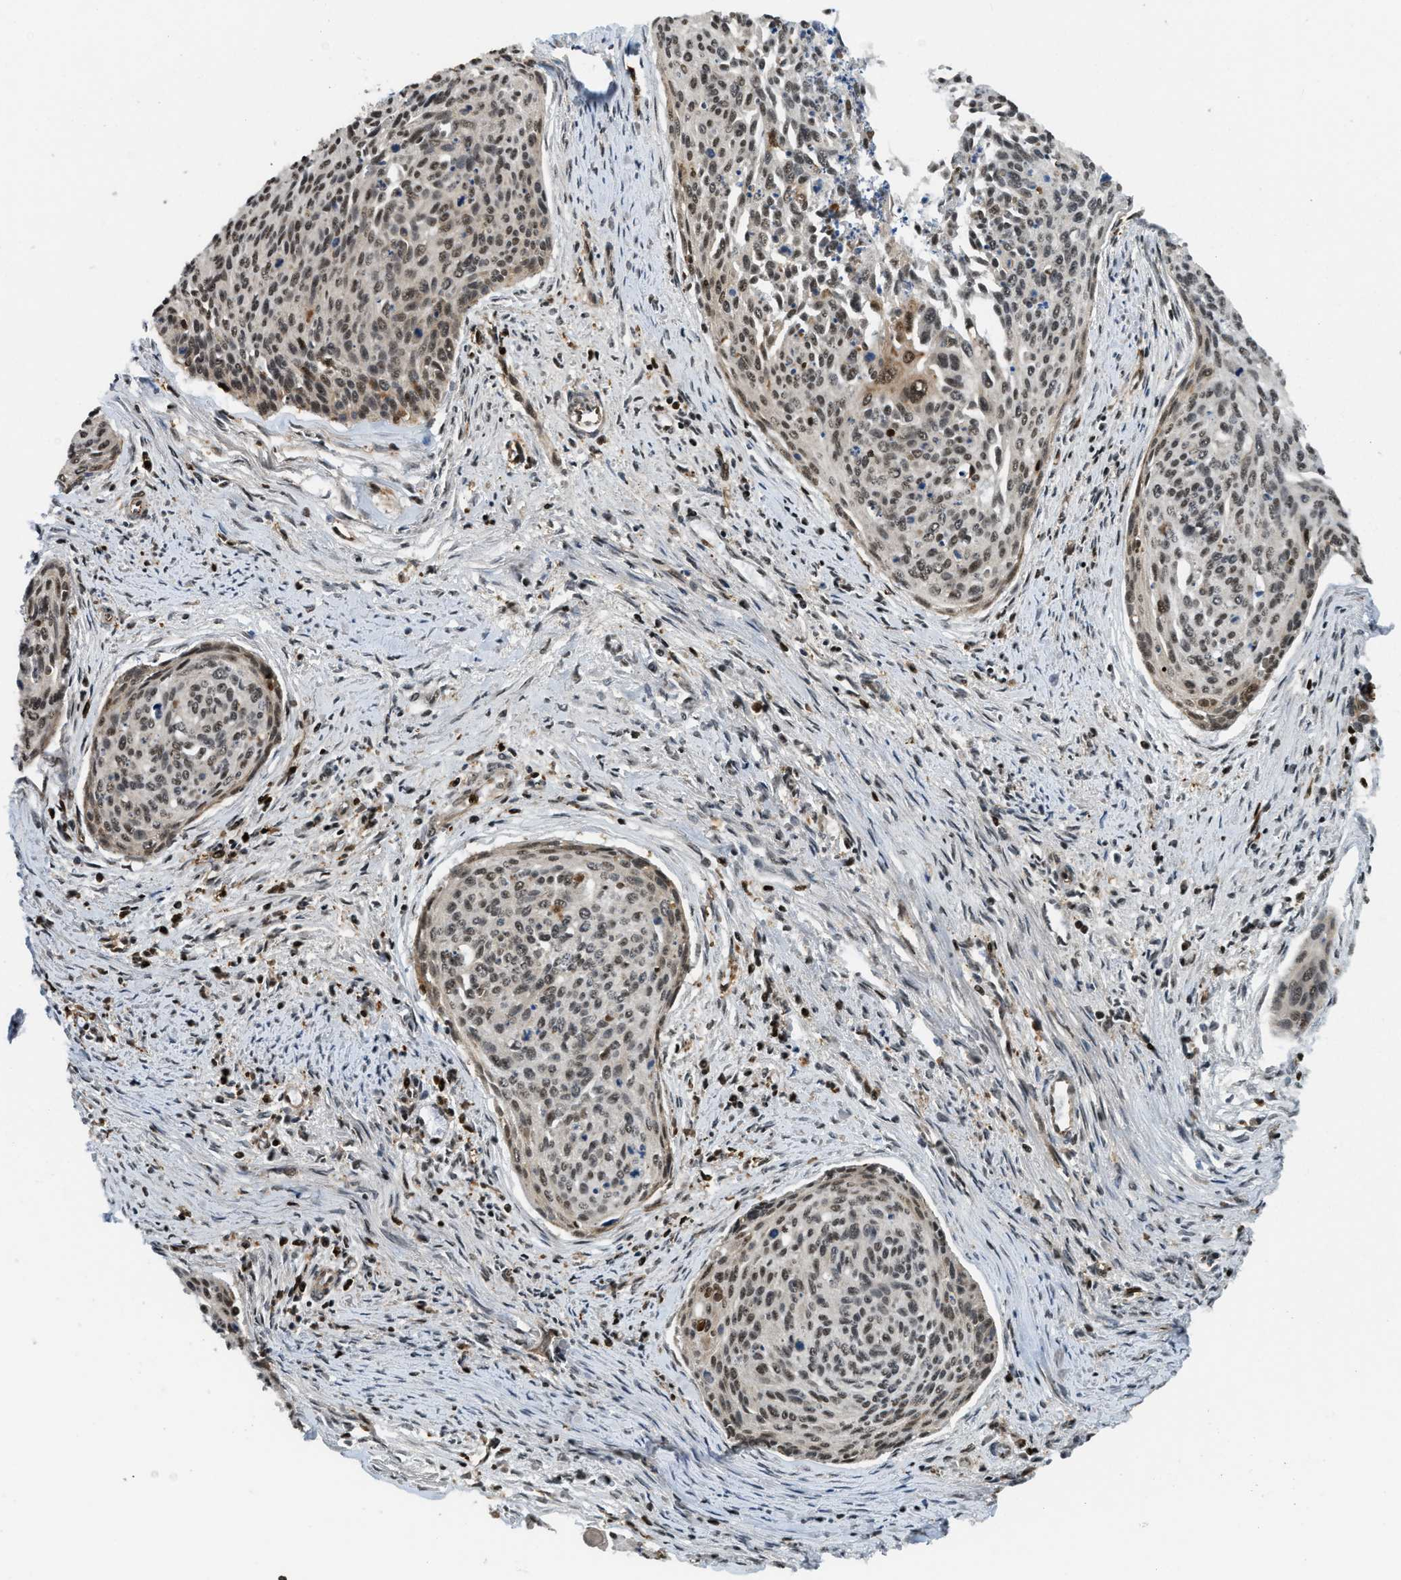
{"staining": {"intensity": "moderate", "quantity": "25%-75%", "location": "nuclear"}, "tissue": "cervical cancer", "cell_type": "Tumor cells", "image_type": "cancer", "snomed": [{"axis": "morphology", "description": "Squamous cell carcinoma, NOS"}, {"axis": "topography", "description": "Cervix"}], "caption": "Tumor cells display moderate nuclear expression in approximately 25%-75% of cells in cervical cancer. (DAB IHC, brown staining for protein, blue staining for nuclei).", "gene": "E2F1", "patient": {"sex": "female", "age": 55}}